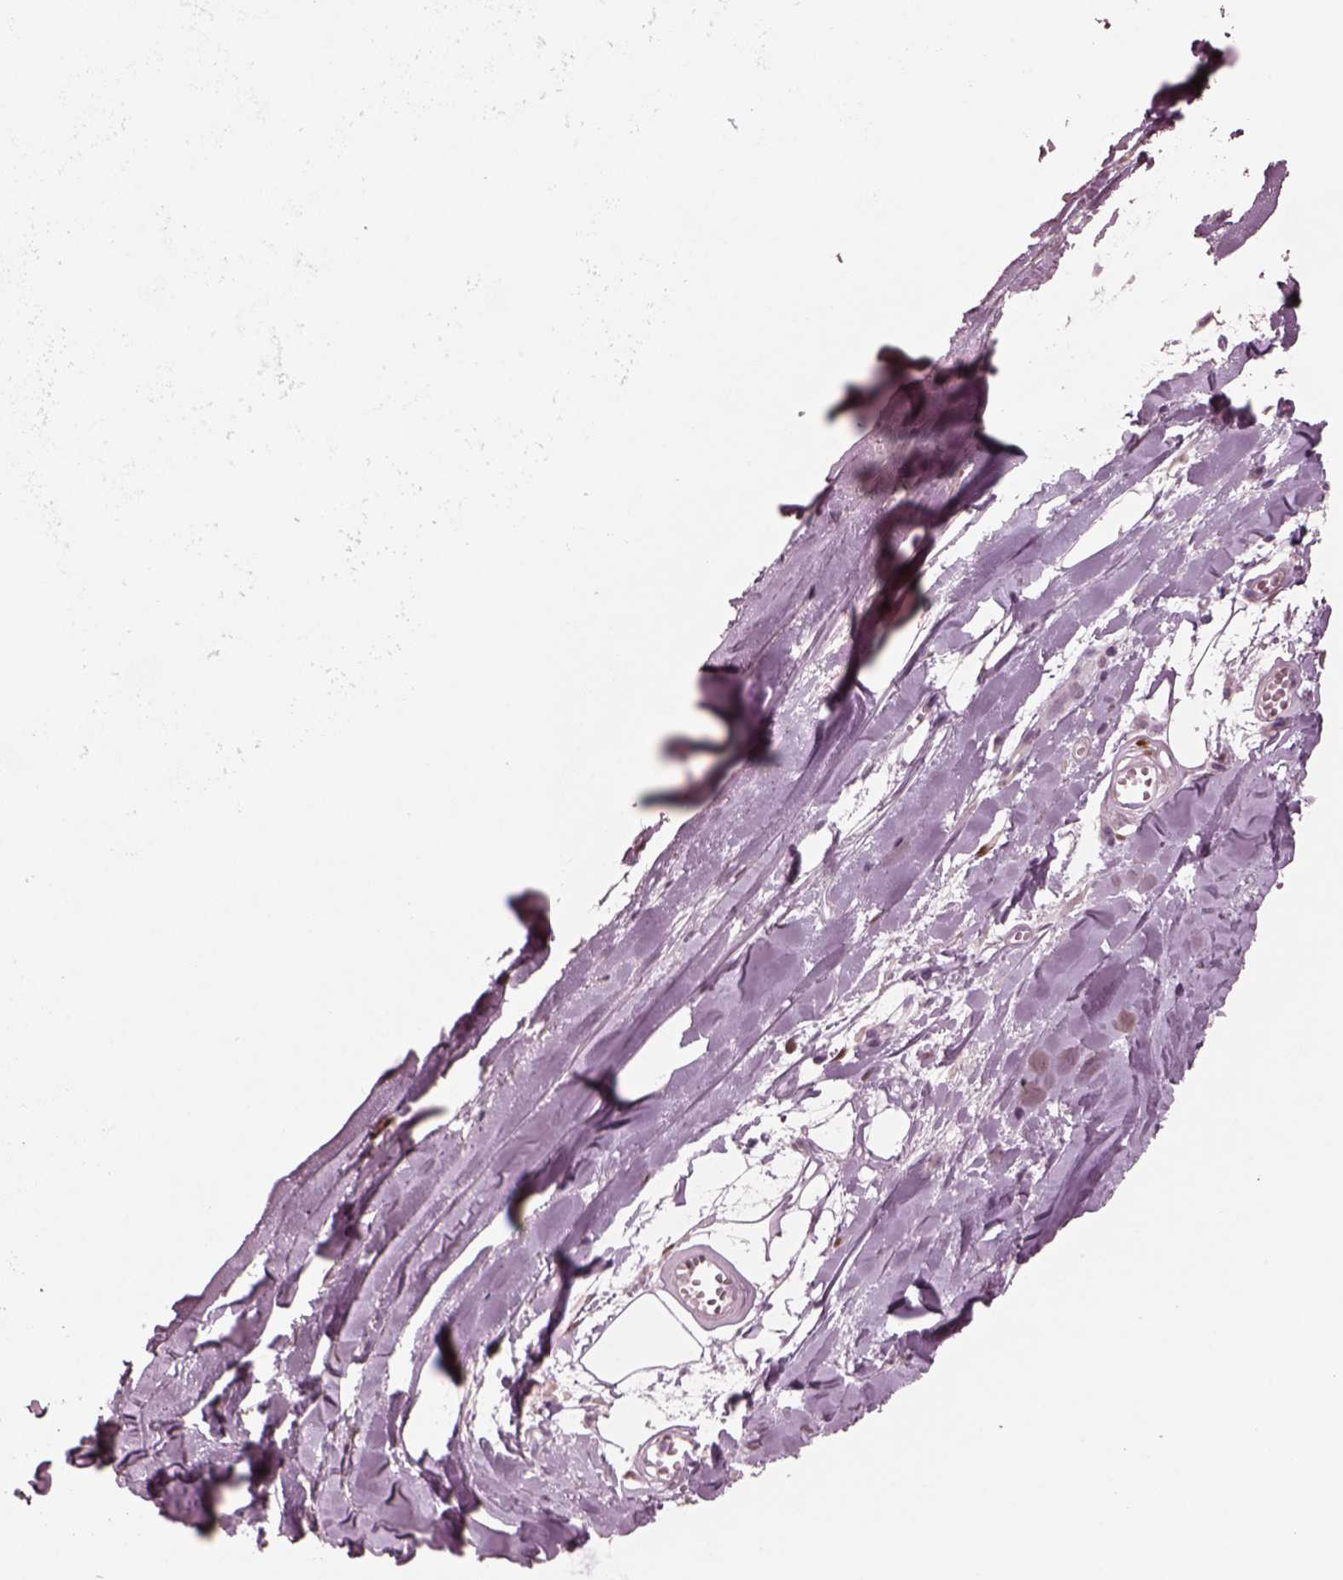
{"staining": {"intensity": "negative", "quantity": "none", "location": "none"}, "tissue": "adipose tissue", "cell_type": "Adipocytes", "image_type": "normal", "snomed": [{"axis": "morphology", "description": "Normal tissue, NOS"}, {"axis": "morphology", "description": "Squamous cell carcinoma, NOS"}, {"axis": "topography", "description": "Cartilage tissue"}, {"axis": "topography", "description": "Bronchus"}, {"axis": "topography", "description": "Lung"}], "caption": "This is a histopathology image of immunohistochemistry staining of benign adipose tissue, which shows no positivity in adipocytes.", "gene": "SOX9", "patient": {"sex": "male", "age": 66}}